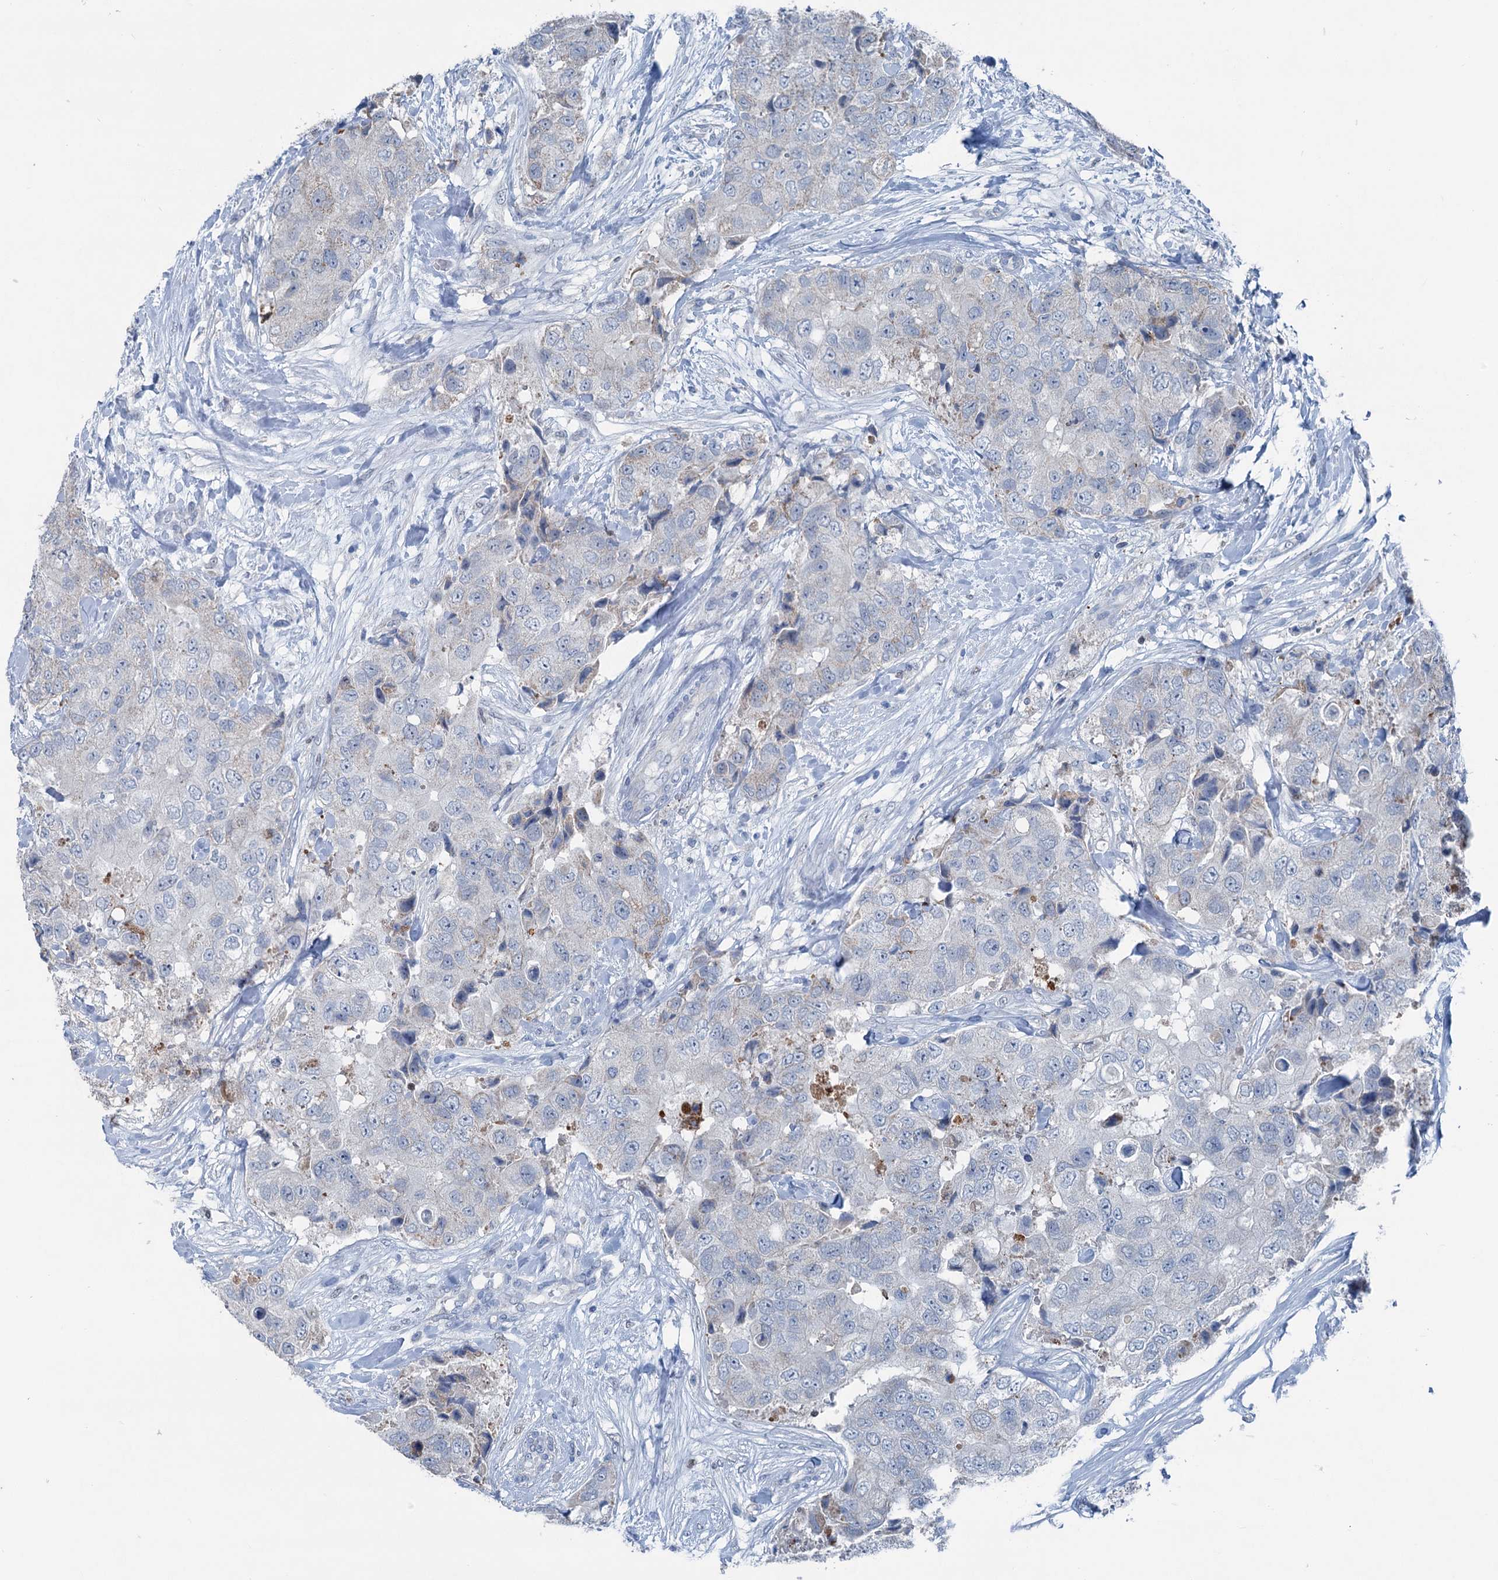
{"staining": {"intensity": "negative", "quantity": "none", "location": "none"}, "tissue": "breast cancer", "cell_type": "Tumor cells", "image_type": "cancer", "snomed": [{"axis": "morphology", "description": "Duct carcinoma"}, {"axis": "topography", "description": "Breast"}], "caption": "Tumor cells are negative for protein expression in human infiltrating ductal carcinoma (breast).", "gene": "ELP4", "patient": {"sex": "female", "age": 62}}